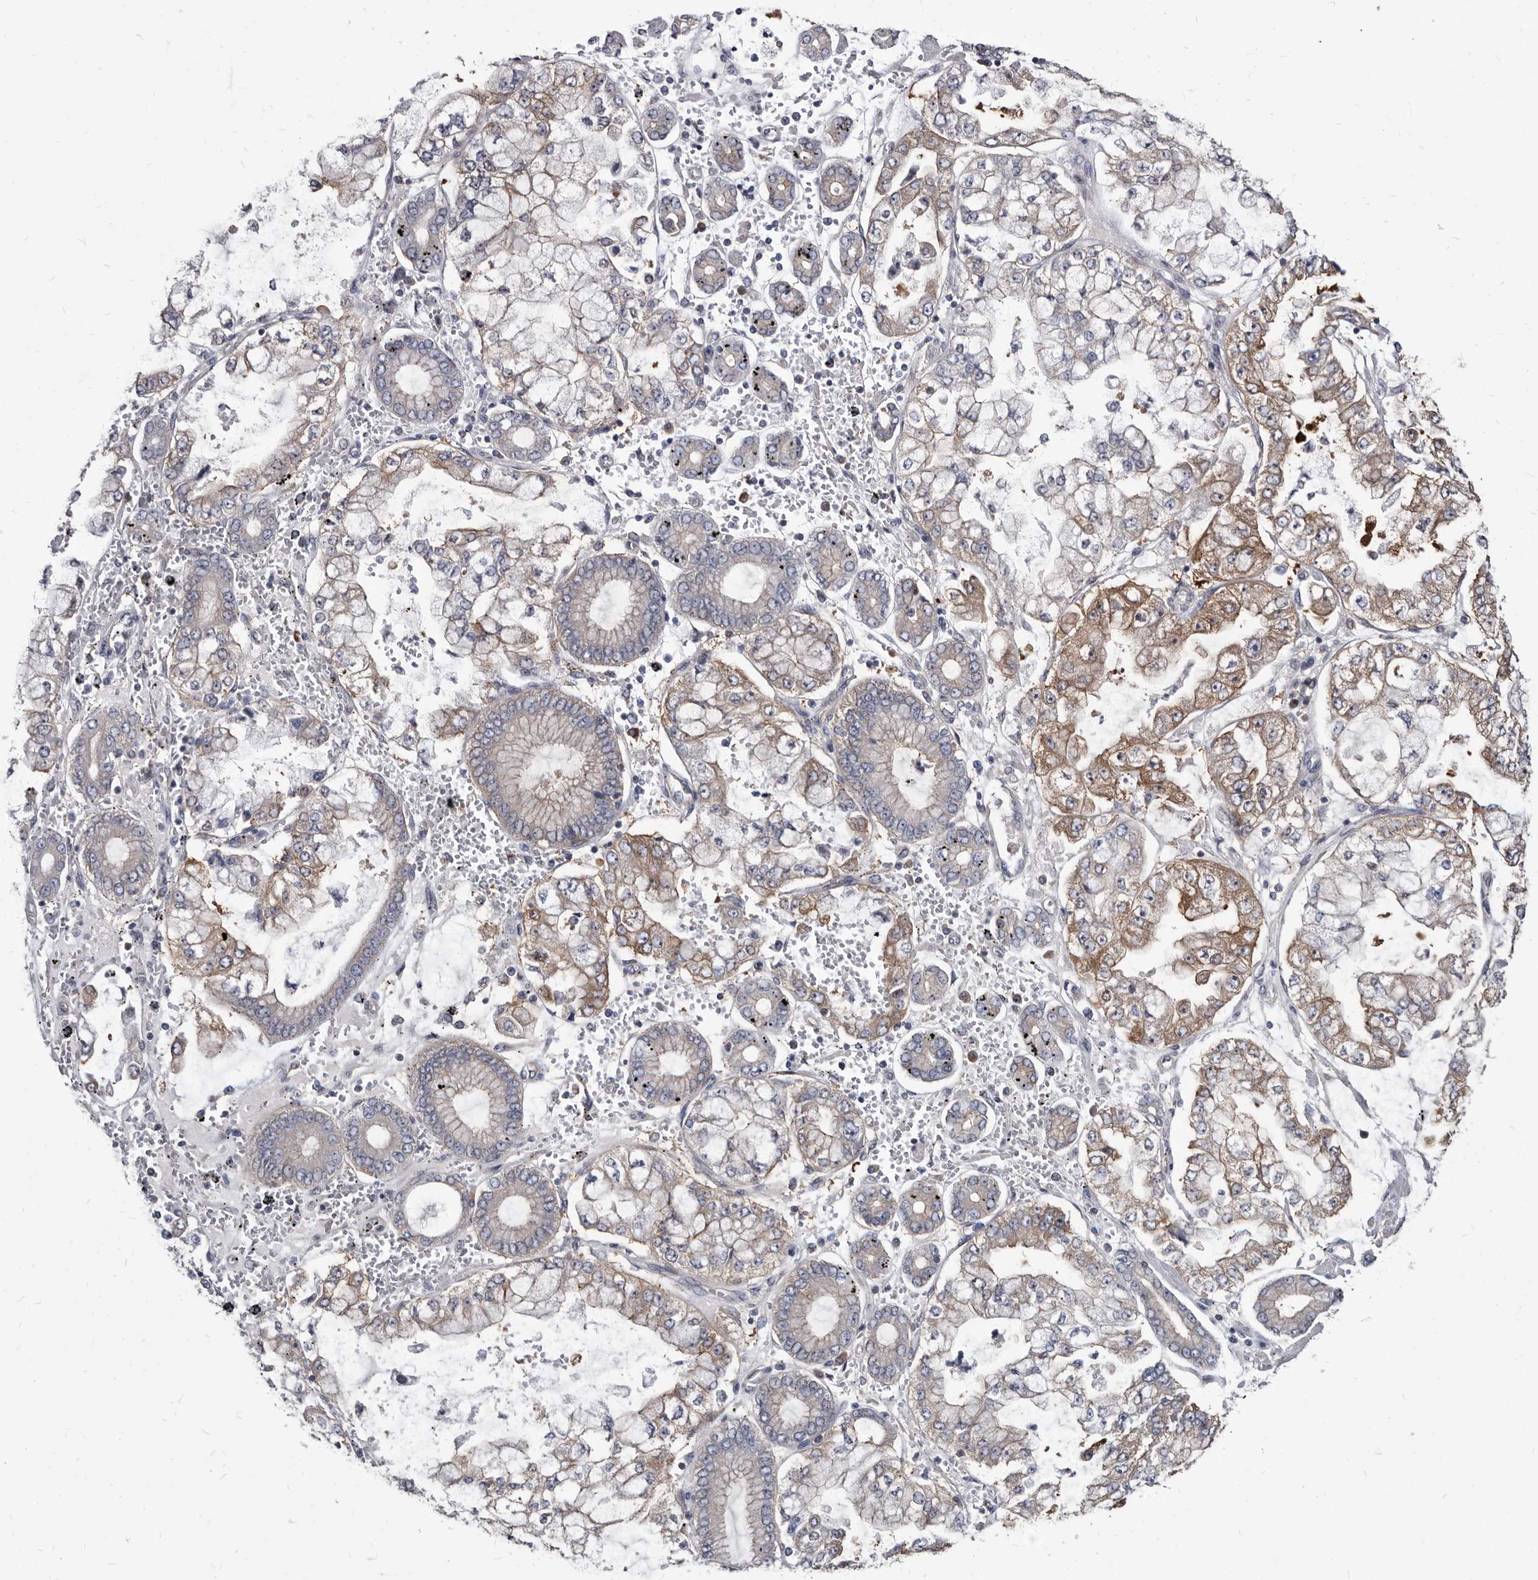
{"staining": {"intensity": "moderate", "quantity": "<25%", "location": "cytoplasmic/membranous"}, "tissue": "stomach cancer", "cell_type": "Tumor cells", "image_type": "cancer", "snomed": [{"axis": "morphology", "description": "Adenocarcinoma, NOS"}, {"axis": "topography", "description": "Stomach"}], "caption": "Immunohistochemical staining of stomach adenocarcinoma exhibits low levels of moderate cytoplasmic/membranous protein expression in approximately <25% of tumor cells.", "gene": "ABCF2", "patient": {"sex": "male", "age": 76}}